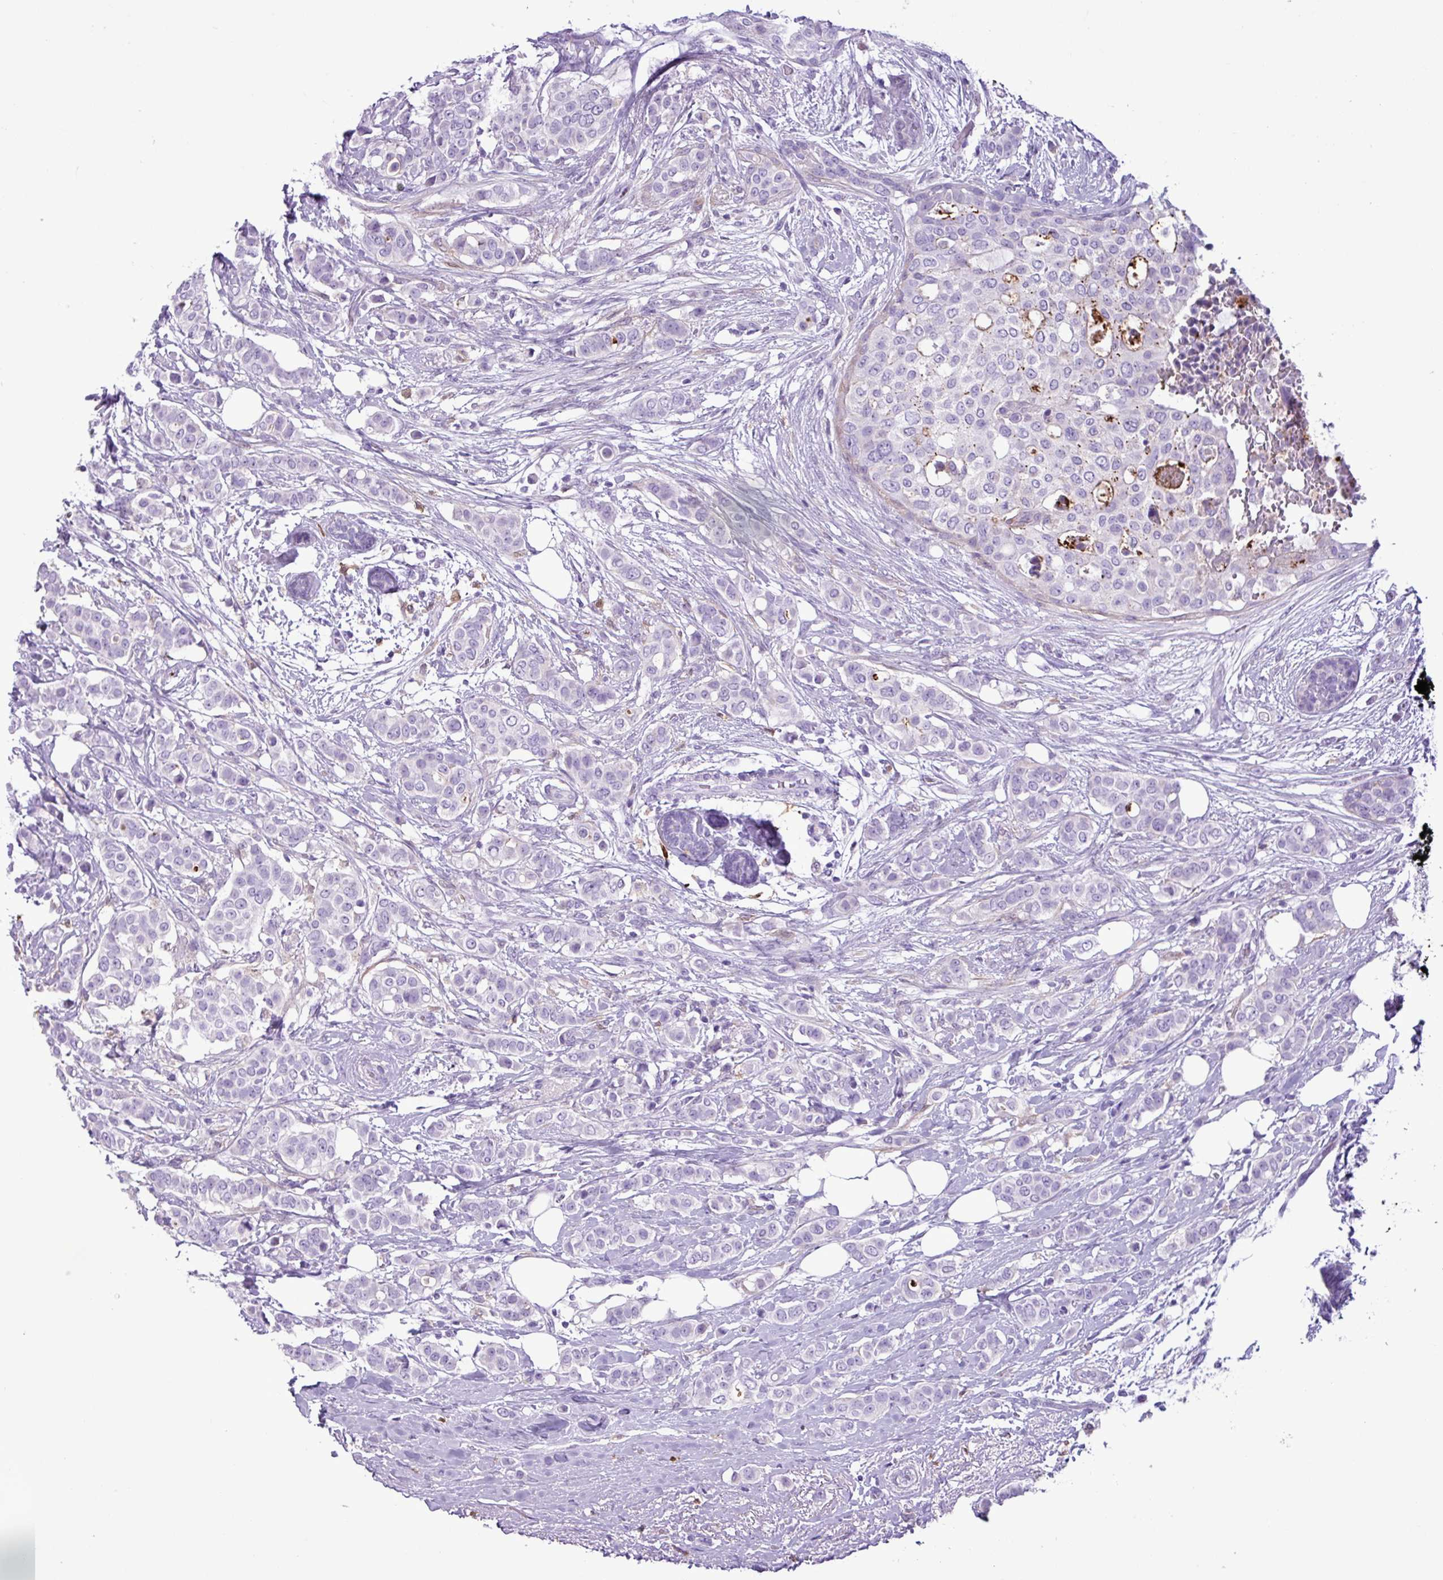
{"staining": {"intensity": "negative", "quantity": "none", "location": "none"}, "tissue": "breast cancer", "cell_type": "Tumor cells", "image_type": "cancer", "snomed": [{"axis": "morphology", "description": "Lobular carcinoma"}, {"axis": "topography", "description": "Breast"}], "caption": "Immunohistochemistry image of human lobular carcinoma (breast) stained for a protein (brown), which reveals no expression in tumor cells. Brightfield microscopy of IHC stained with DAB (brown) and hematoxylin (blue), captured at high magnification.", "gene": "TMEM200C", "patient": {"sex": "female", "age": 51}}